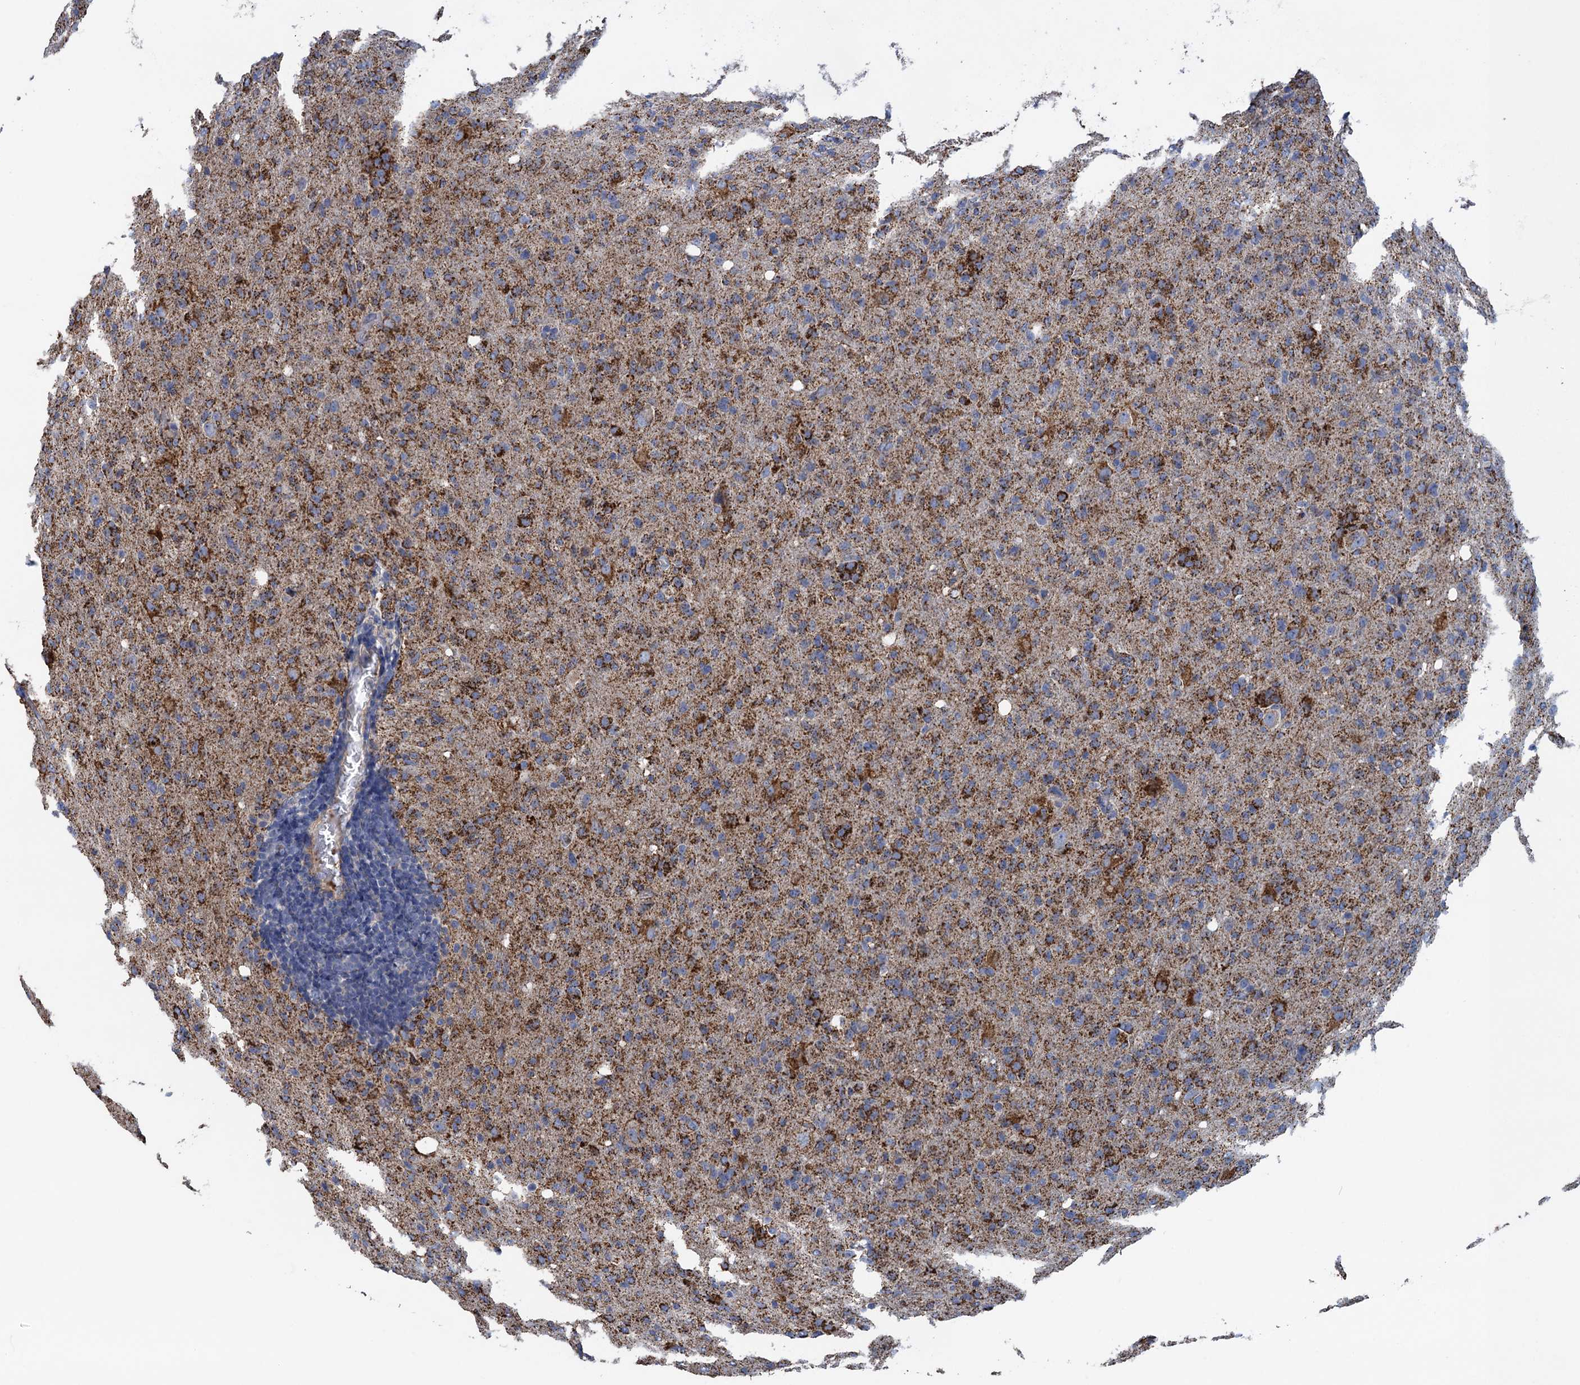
{"staining": {"intensity": "strong", "quantity": "25%-75%", "location": "cytoplasmic/membranous"}, "tissue": "glioma", "cell_type": "Tumor cells", "image_type": "cancer", "snomed": [{"axis": "morphology", "description": "Glioma, malignant, High grade"}, {"axis": "topography", "description": "Brain"}], "caption": "Approximately 25%-75% of tumor cells in malignant glioma (high-grade) demonstrate strong cytoplasmic/membranous protein staining as visualized by brown immunohistochemical staining.", "gene": "GCSH", "patient": {"sex": "female", "age": 57}}